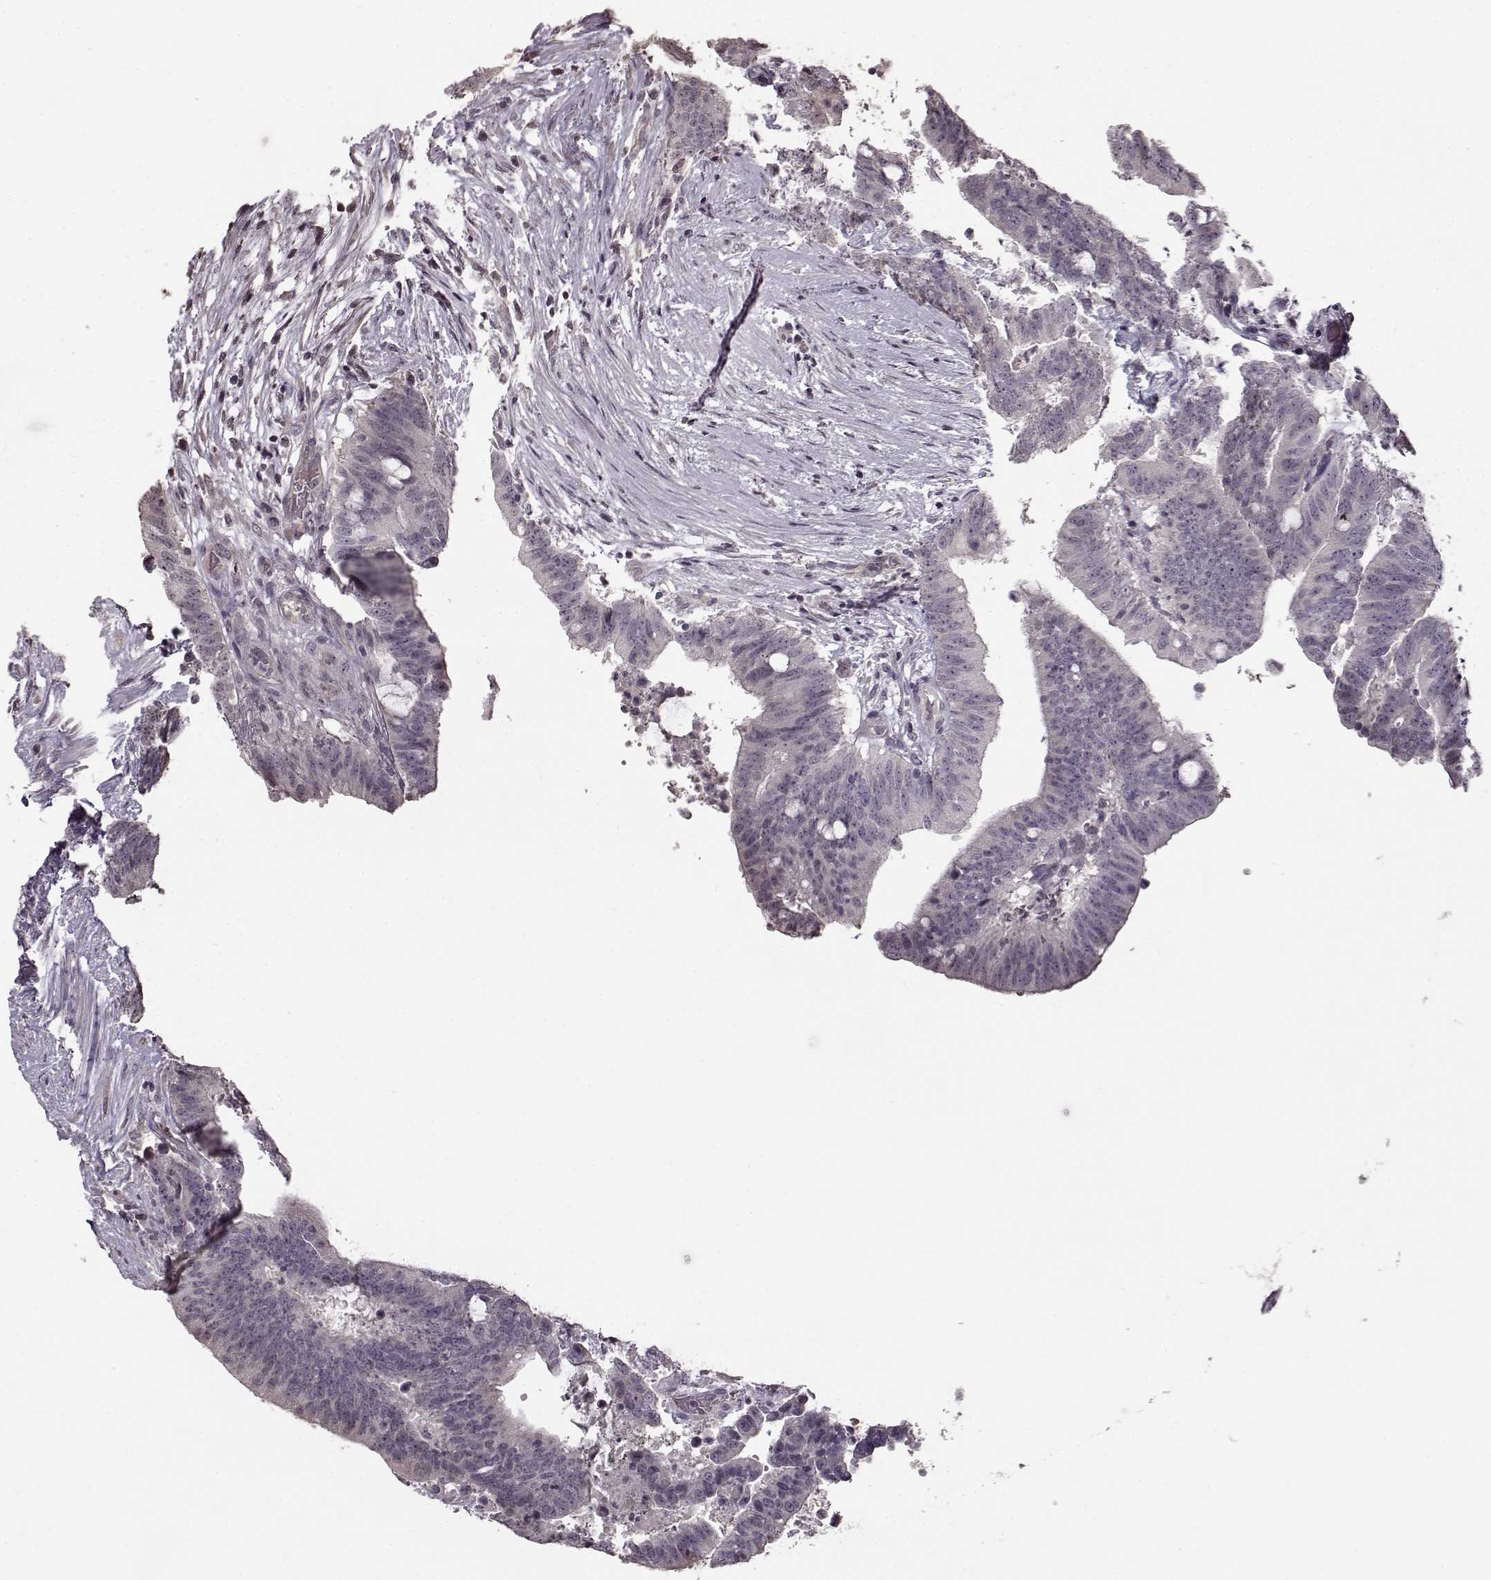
{"staining": {"intensity": "negative", "quantity": "none", "location": "none"}, "tissue": "colorectal cancer", "cell_type": "Tumor cells", "image_type": "cancer", "snomed": [{"axis": "morphology", "description": "Adenocarcinoma, NOS"}, {"axis": "topography", "description": "Colon"}], "caption": "Immunohistochemistry (IHC) micrograph of neoplastic tissue: colorectal cancer (adenocarcinoma) stained with DAB demonstrates no significant protein staining in tumor cells.", "gene": "FSHB", "patient": {"sex": "female", "age": 43}}